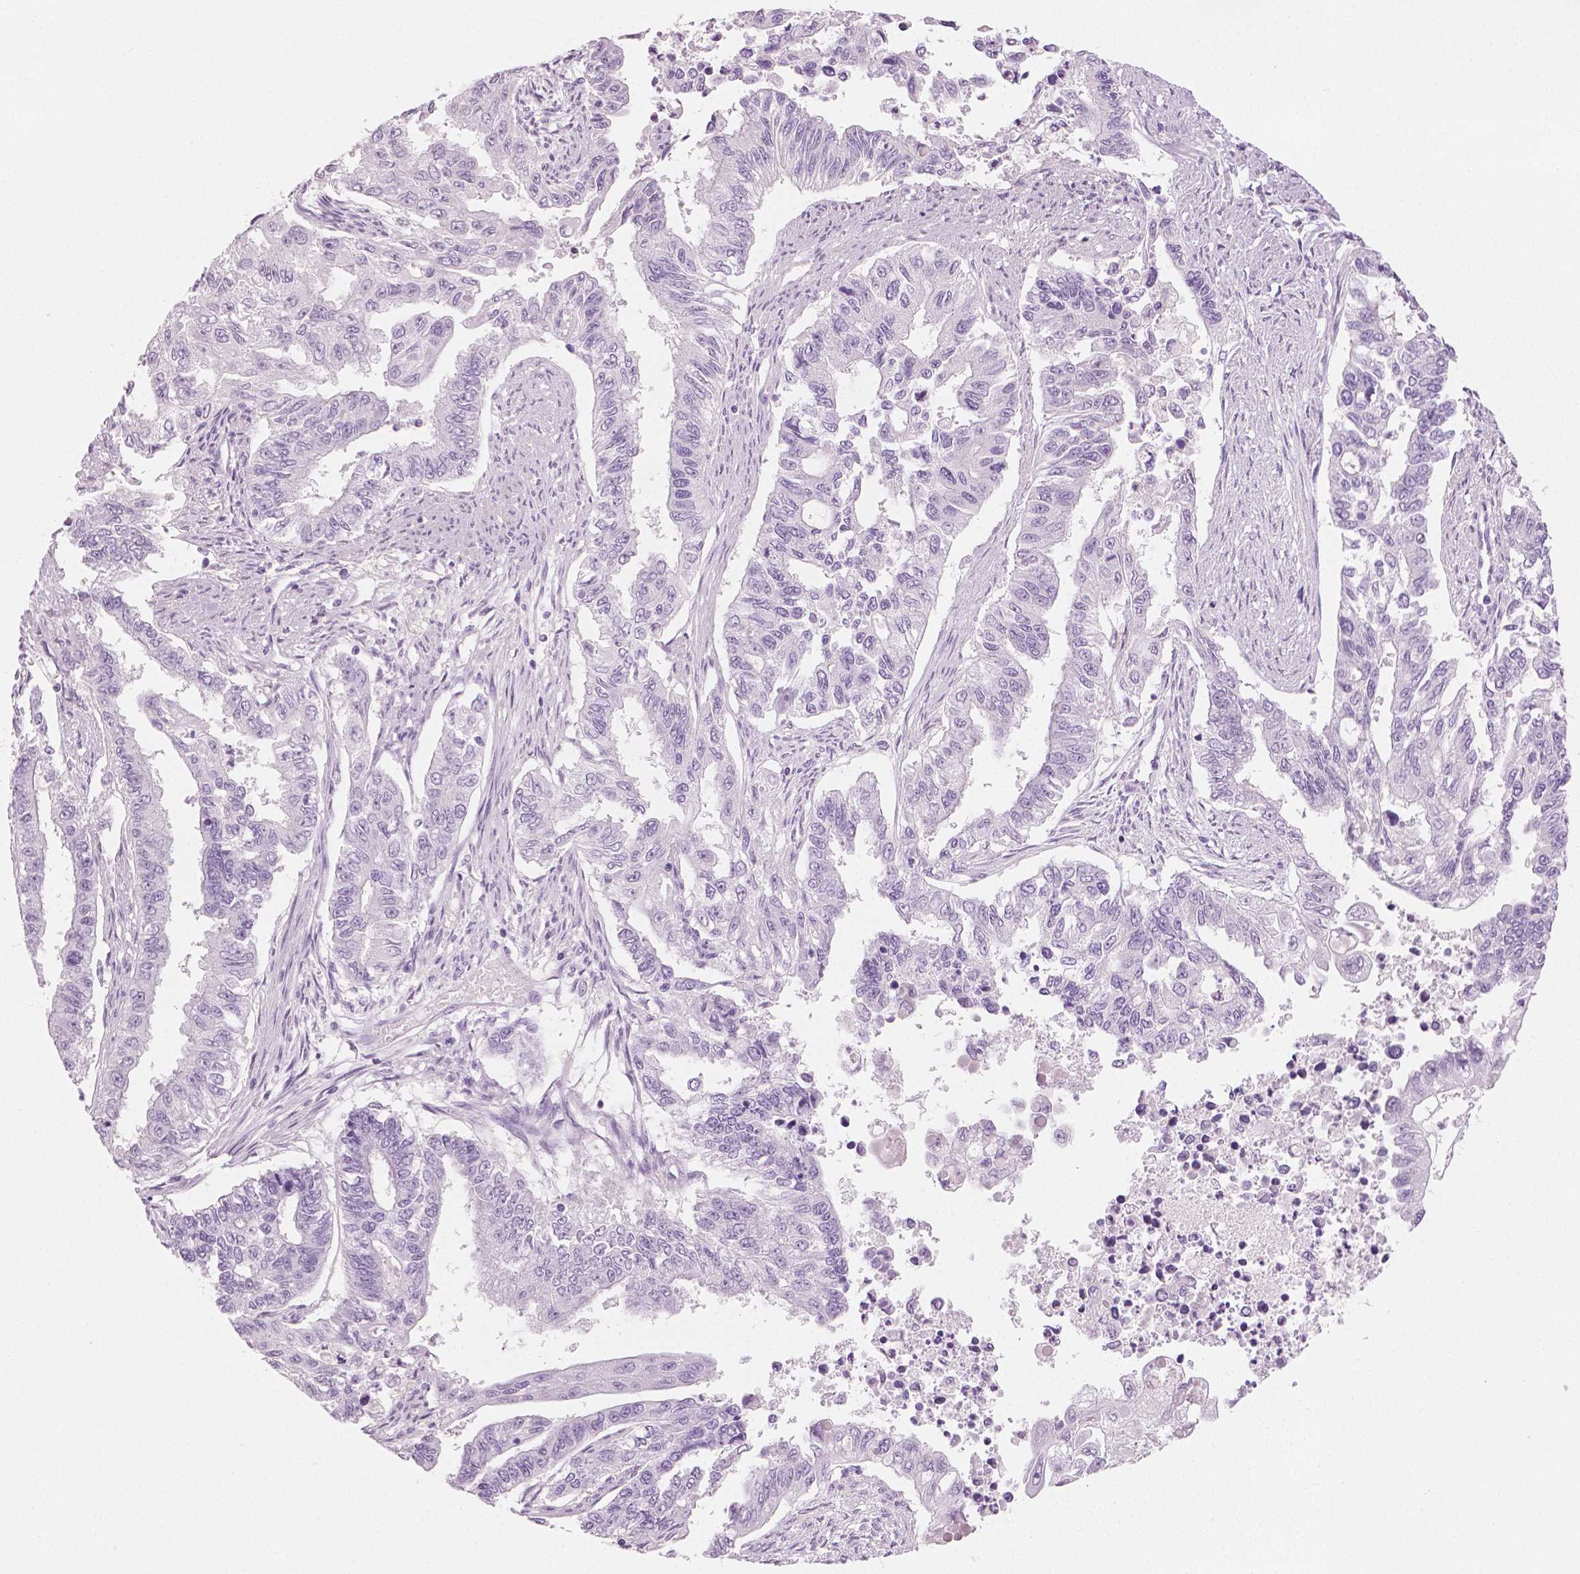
{"staining": {"intensity": "negative", "quantity": "none", "location": "none"}, "tissue": "endometrial cancer", "cell_type": "Tumor cells", "image_type": "cancer", "snomed": [{"axis": "morphology", "description": "Adenocarcinoma, NOS"}, {"axis": "topography", "description": "Uterus"}], "caption": "Tumor cells show no significant protein expression in adenocarcinoma (endometrial). Nuclei are stained in blue.", "gene": "PLIN4", "patient": {"sex": "female", "age": 59}}